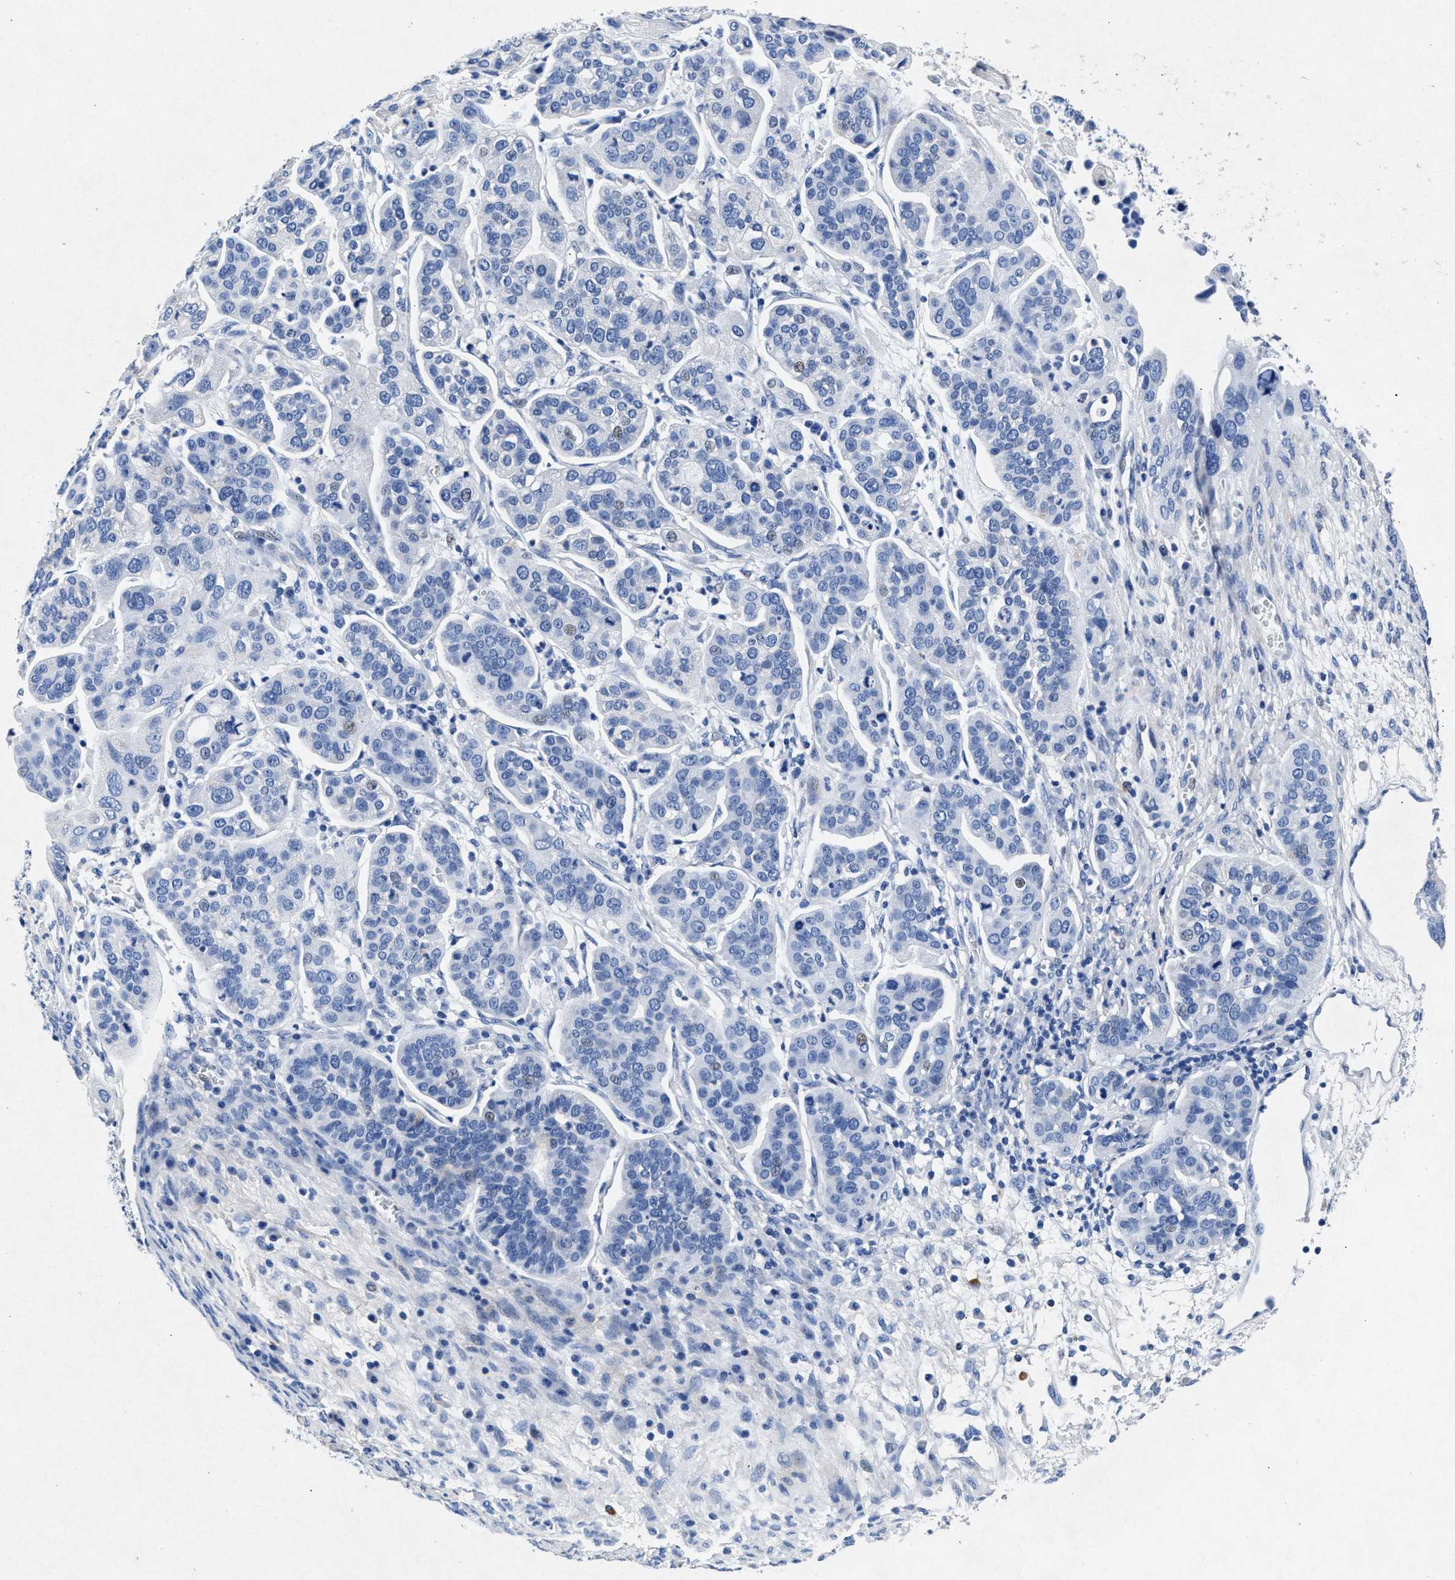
{"staining": {"intensity": "weak", "quantity": "<25%", "location": "nuclear"}, "tissue": "ovarian cancer", "cell_type": "Tumor cells", "image_type": "cancer", "snomed": [{"axis": "morphology", "description": "Cystadenocarcinoma, serous, NOS"}, {"axis": "topography", "description": "Ovary"}], "caption": "Human ovarian serous cystadenocarcinoma stained for a protein using immunohistochemistry (IHC) demonstrates no positivity in tumor cells.", "gene": "MAP6", "patient": {"sex": "female", "age": 56}}